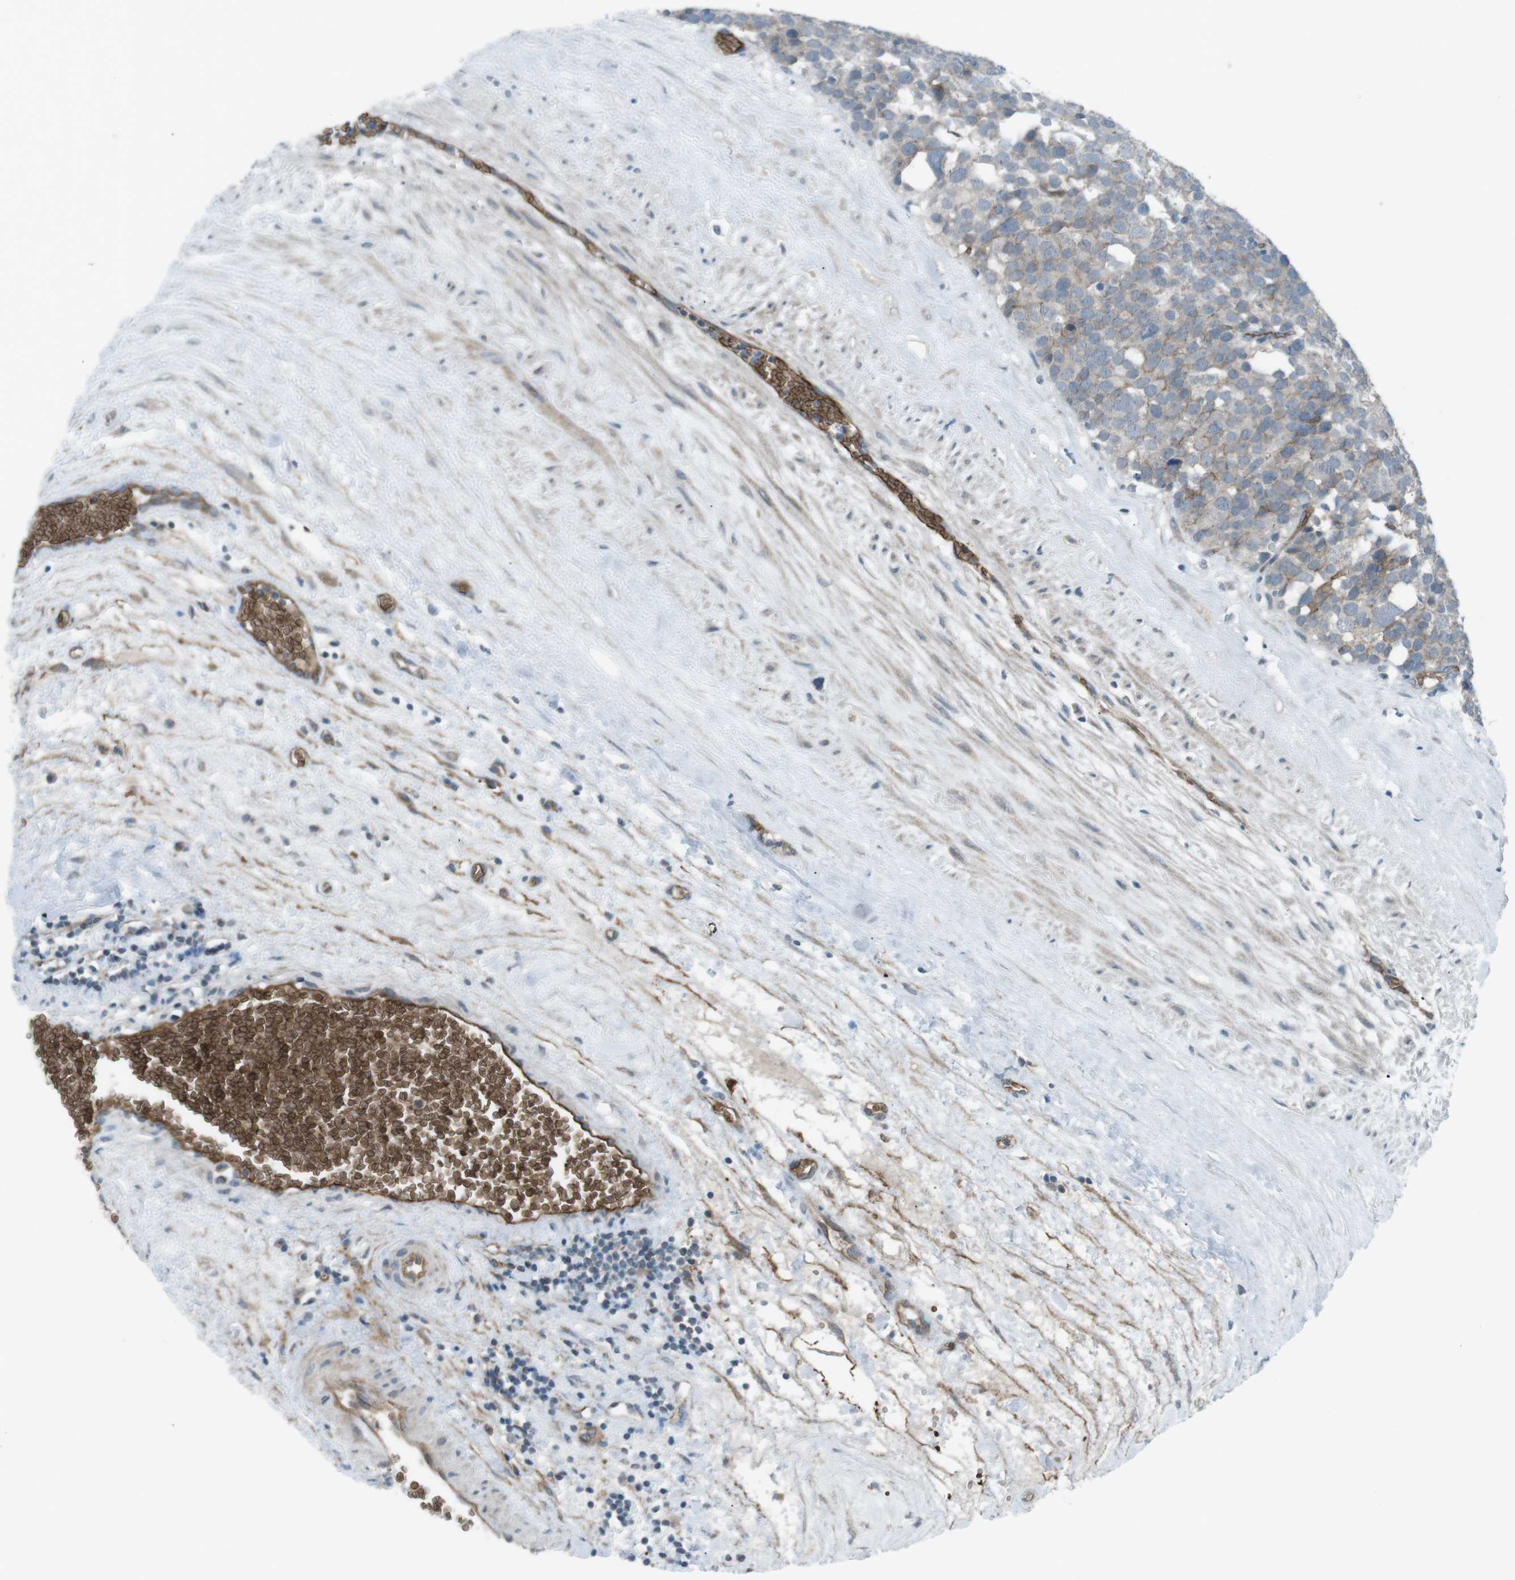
{"staining": {"intensity": "weak", "quantity": "<25%", "location": "cytoplasmic/membranous"}, "tissue": "testis cancer", "cell_type": "Tumor cells", "image_type": "cancer", "snomed": [{"axis": "morphology", "description": "Seminoma, NOS"}, {"axis": "topography", "description": "Testis"}], "caption": "The histopathology image displays no significant positivity in tumor cells of seminoma (testis). Nuclei are stained in blue.", "gene": "SPTA1", "patient": {"sex": "male", "age": 71}}